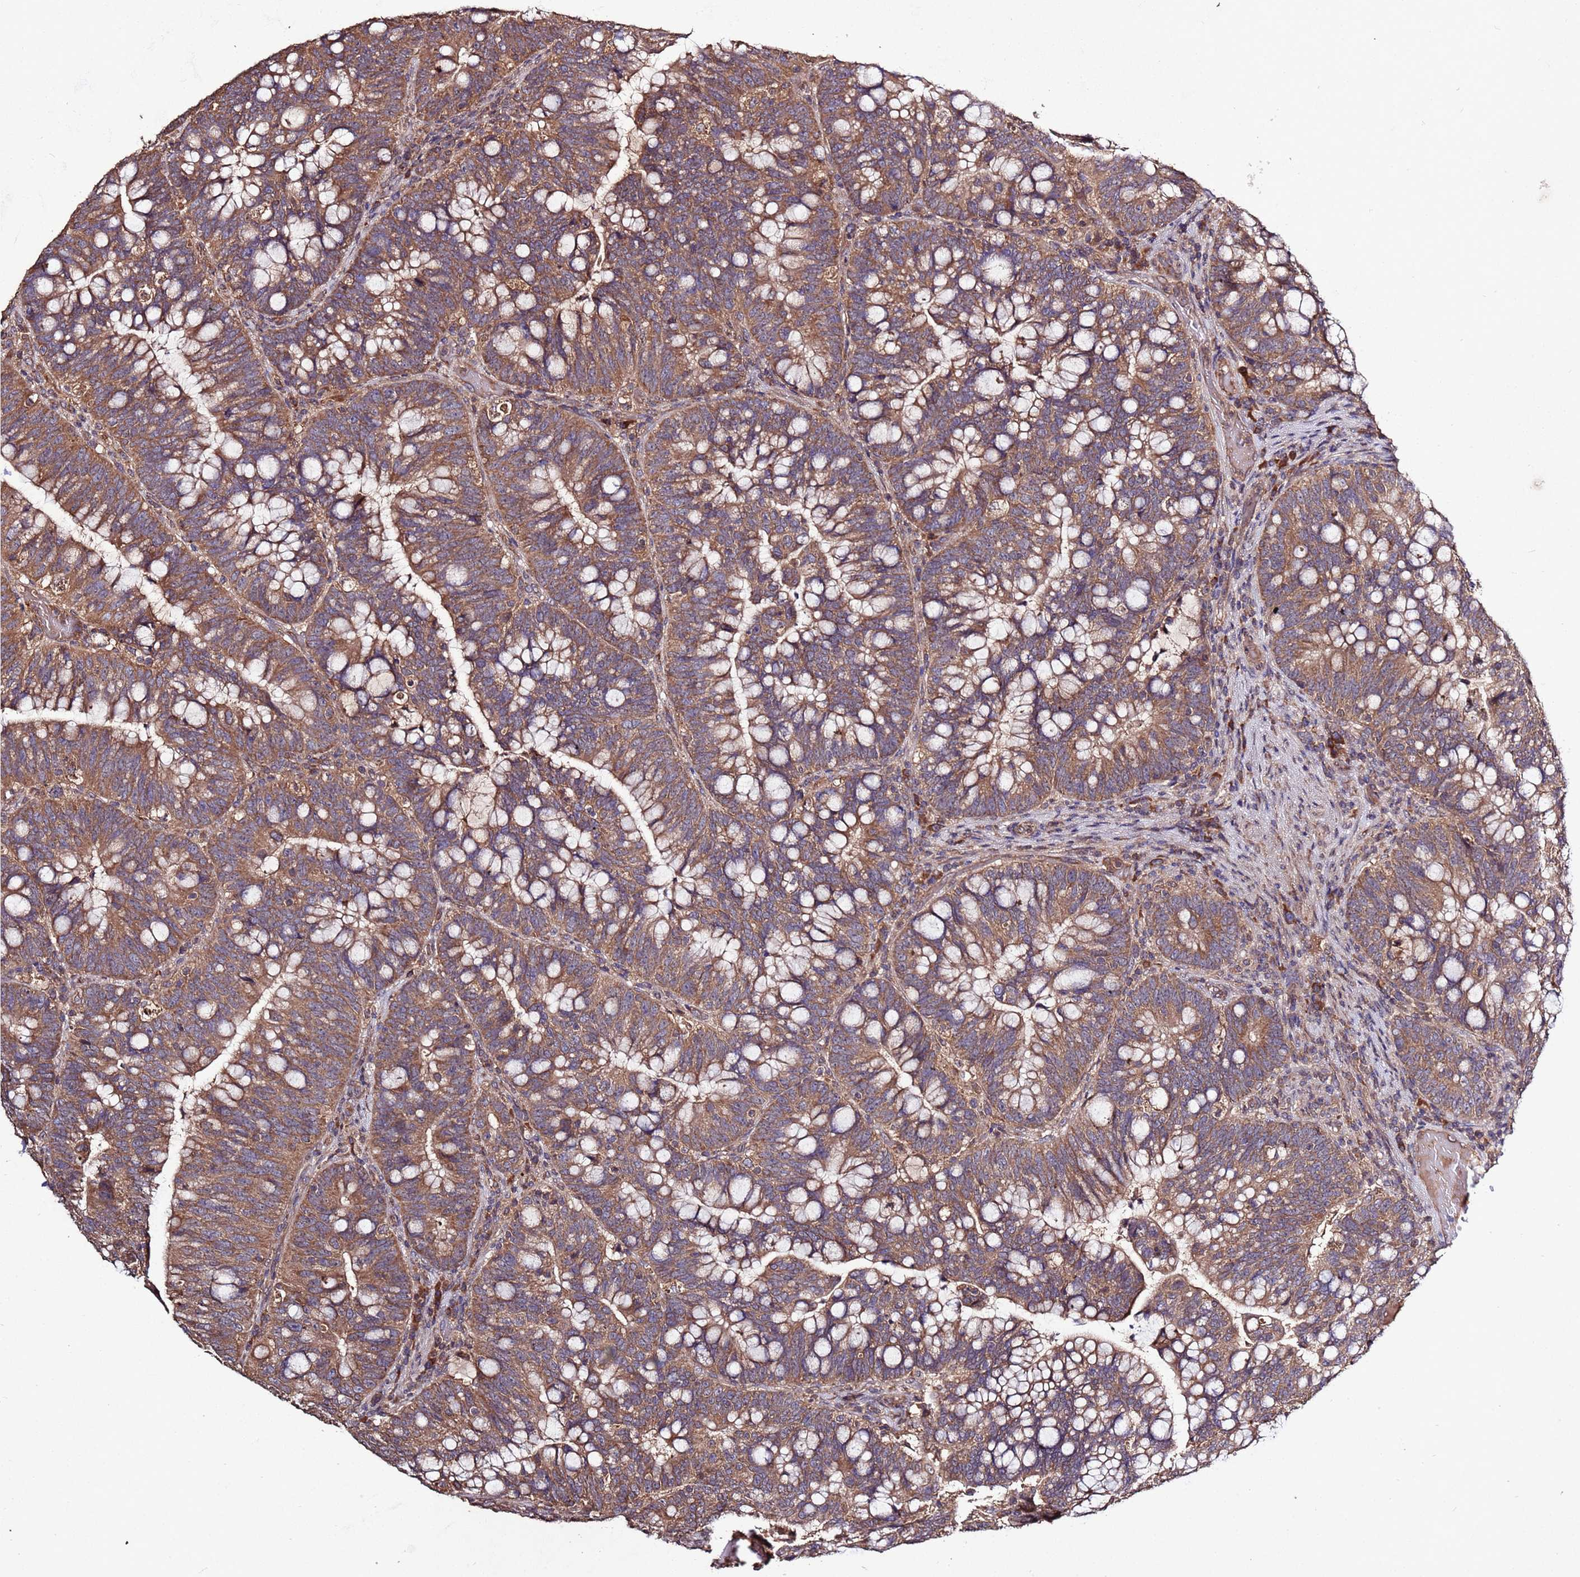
{"staining": {"intensity": "moderate", "quantity": ">75%", "location": "cytoplasmic/membranous"}, "tissue": "colorectal cancer", "cell_type": "Tumor cells", "image_type": "cancer", "snomed": [{"axis": "morphology", "description": "Adenocarcinoma, NOS"}, {"axis": "topography", "description": "Colon"}], "caption": "A medium amount of moderate cytoplasmic/membranous expression is appreciated in about >75% of tumor cells in colorectal adenocarcinoma tissue.", "gene": "RPS15A", "patient": {"sex": "female", "age": 66}}